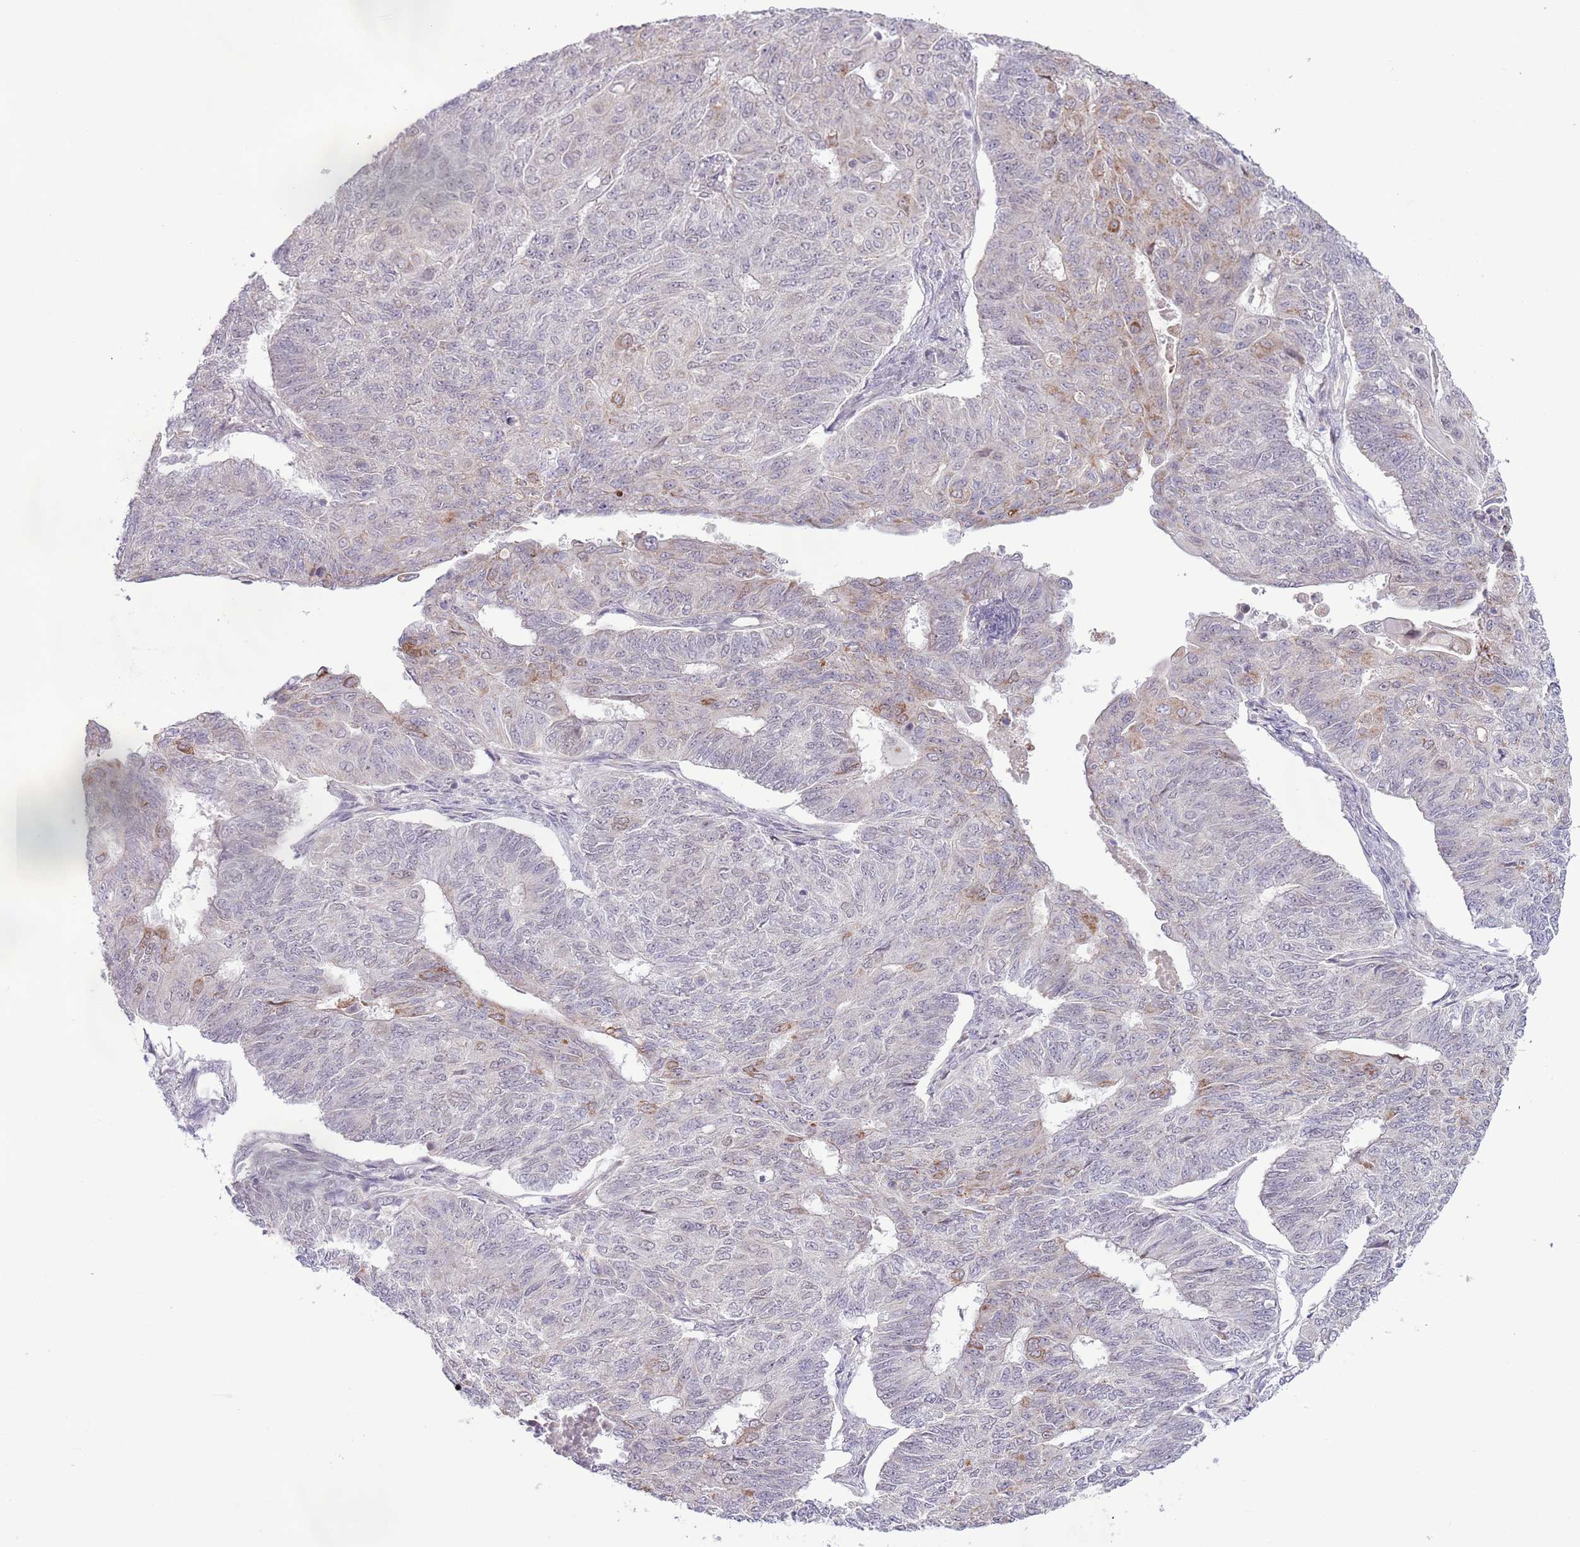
{"staining": {"intensity": "moderate", "quantity": "<25%", "location": "cytoplasmic/membranous"}, "tissue": "endometrial cancer", "cell_type": "Tumor cells", "image_type": "cancer", "snomed": [{"axis": "morphology", "description": "Adenocarcinoma, NOS"}, {"axis": "topography", "description": "Endometrium"}], "caption": "Endometrial cancer (adenocarcinoma) stained for a protein demonstrates moderate cytoplasmic/membranous positivity in tumor cells.", "gene": "MLLT11", "patient": {"sex": "female", "age": 32}}